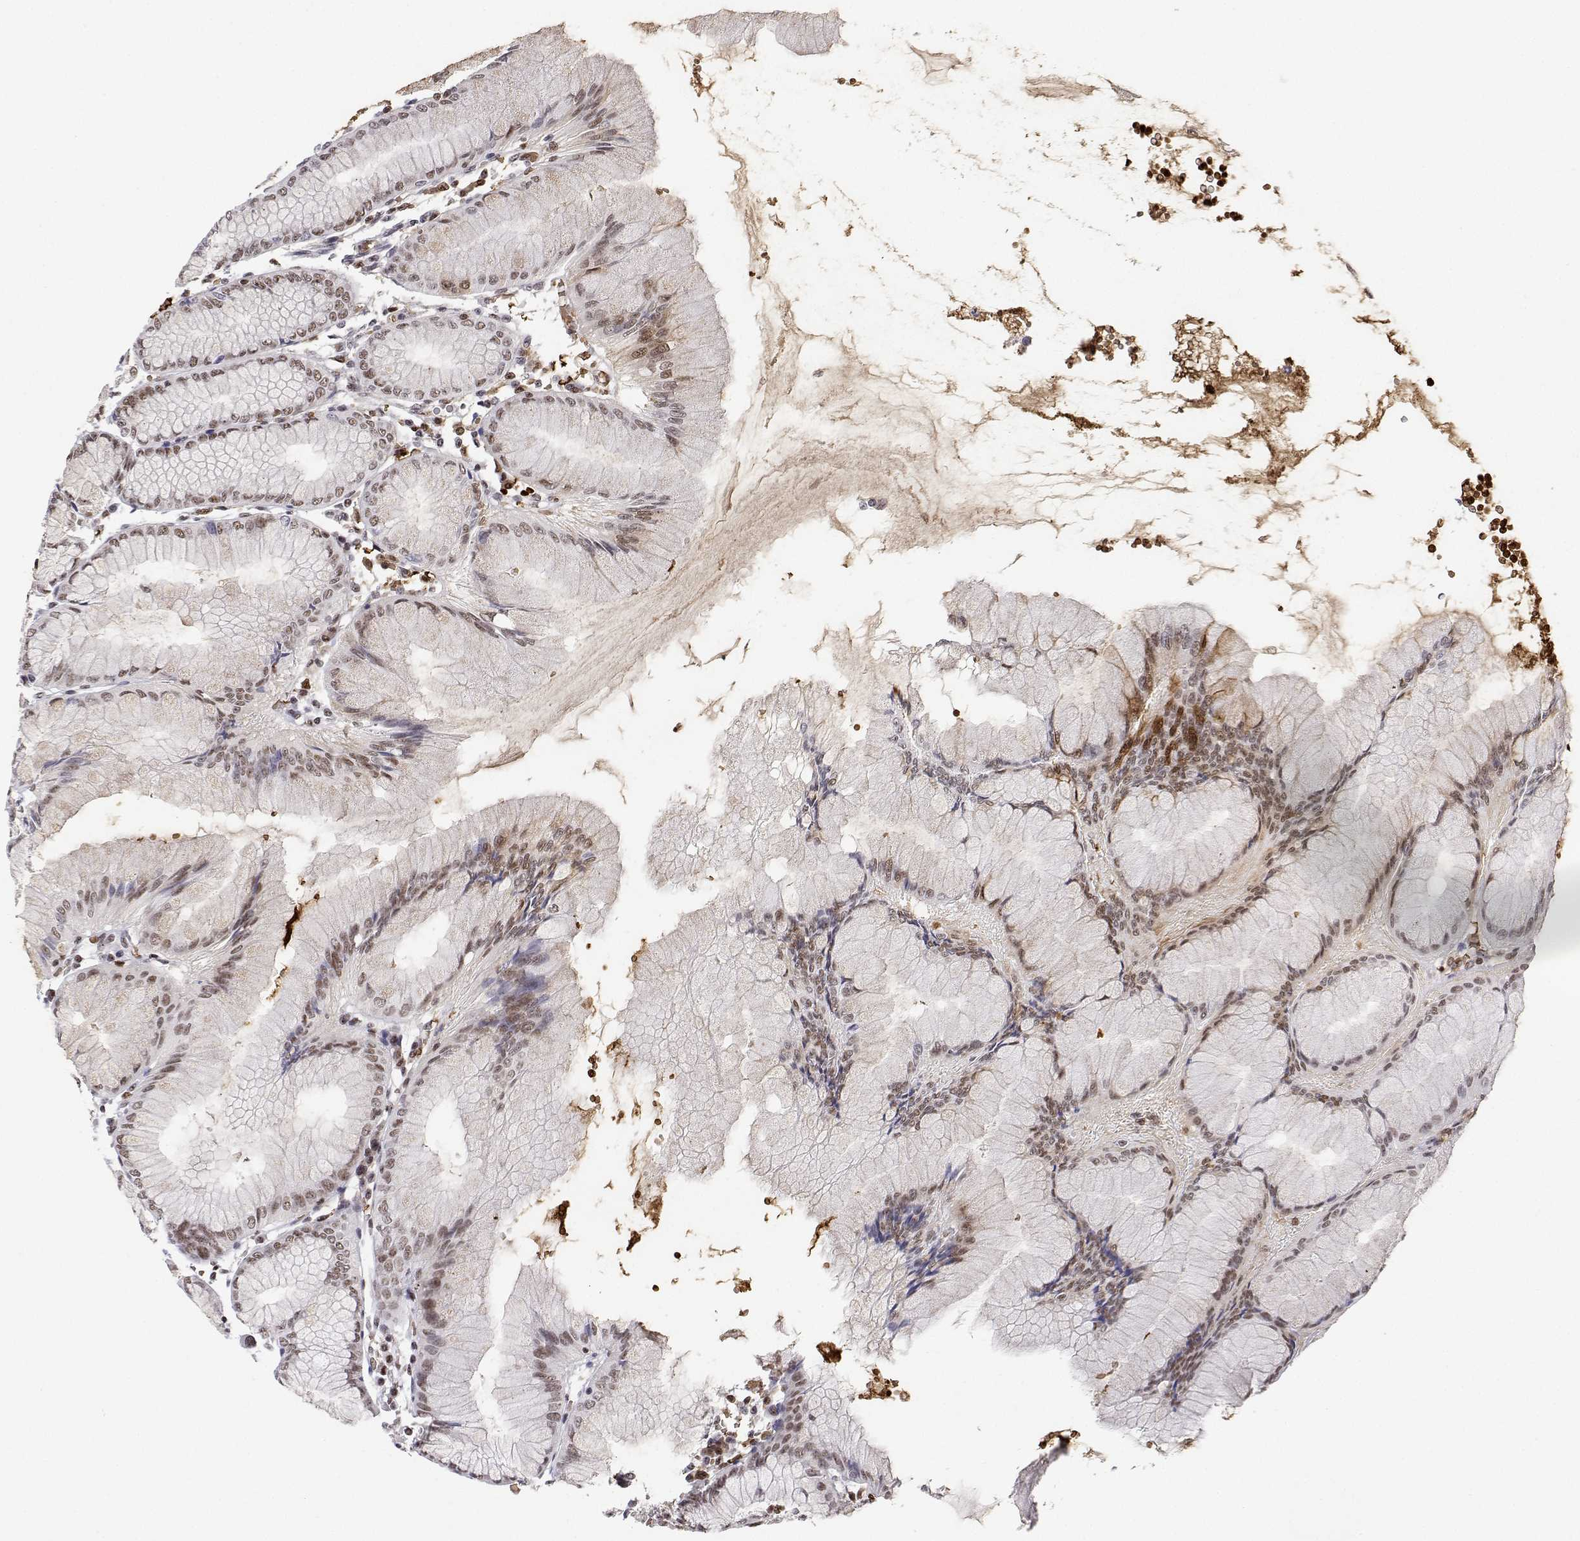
{"staining": {"intensity": "moderate", "quantity": ">75%", "location": "nuclear"}, "tissue": "stomach", "cell_type": "Glandular cells", "image_type": "normal", "snomed": [{"axis": "morphology", "description": "Normal tissue, NOS"}, {"axis": "topography", "description": "Stomach"}], "caption": "A micrograph of human stomach stained for a protein displays moderate nuclear brown staining in glandular cells. The protein is shown in brown color, while the nuclei are stained blue.", "gene": "ADAR", "patient": {"sex": "female", "age": 57}}